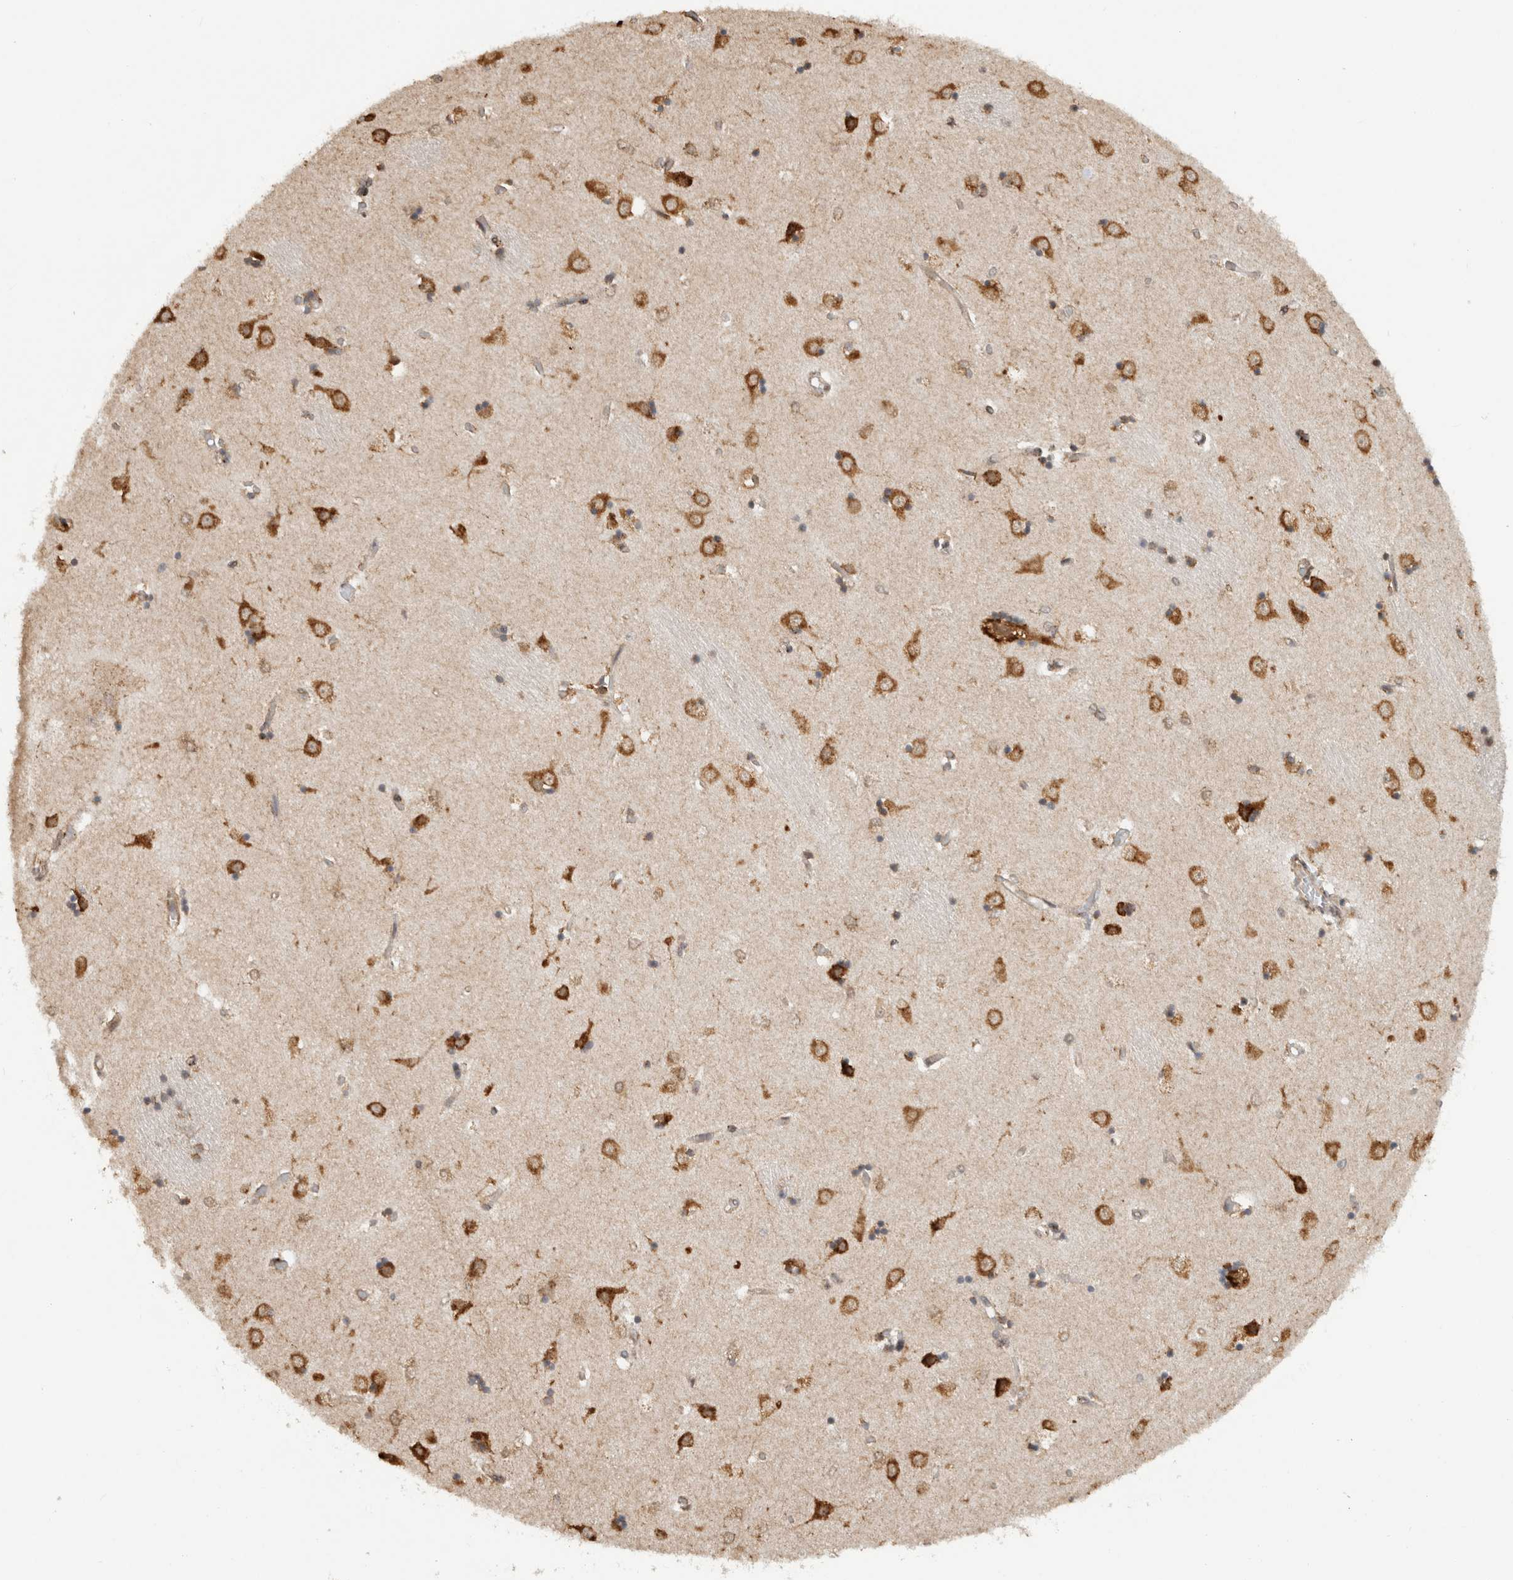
{"staining": {"intensity": "moderate", "quantity": "<25%", "location": "cytoplasmic/membranous"}, "tissue": "caudate", "cell_type": "Glial cells", "image_type": "normal", "snomed": [{"axis": "morphology", "description": "Normal tissue, NOS"}, {"axis": "topography", "description": "Lateral ventricle wall"}], "caption": "Immunohistochemical staining of benign caudate demonstrates moderate cytoplasmic/membranous protein expression in approximately <25% of glial cells.", "gene": "MS4A7", "patient": {"sex": "male", "age": 45}}